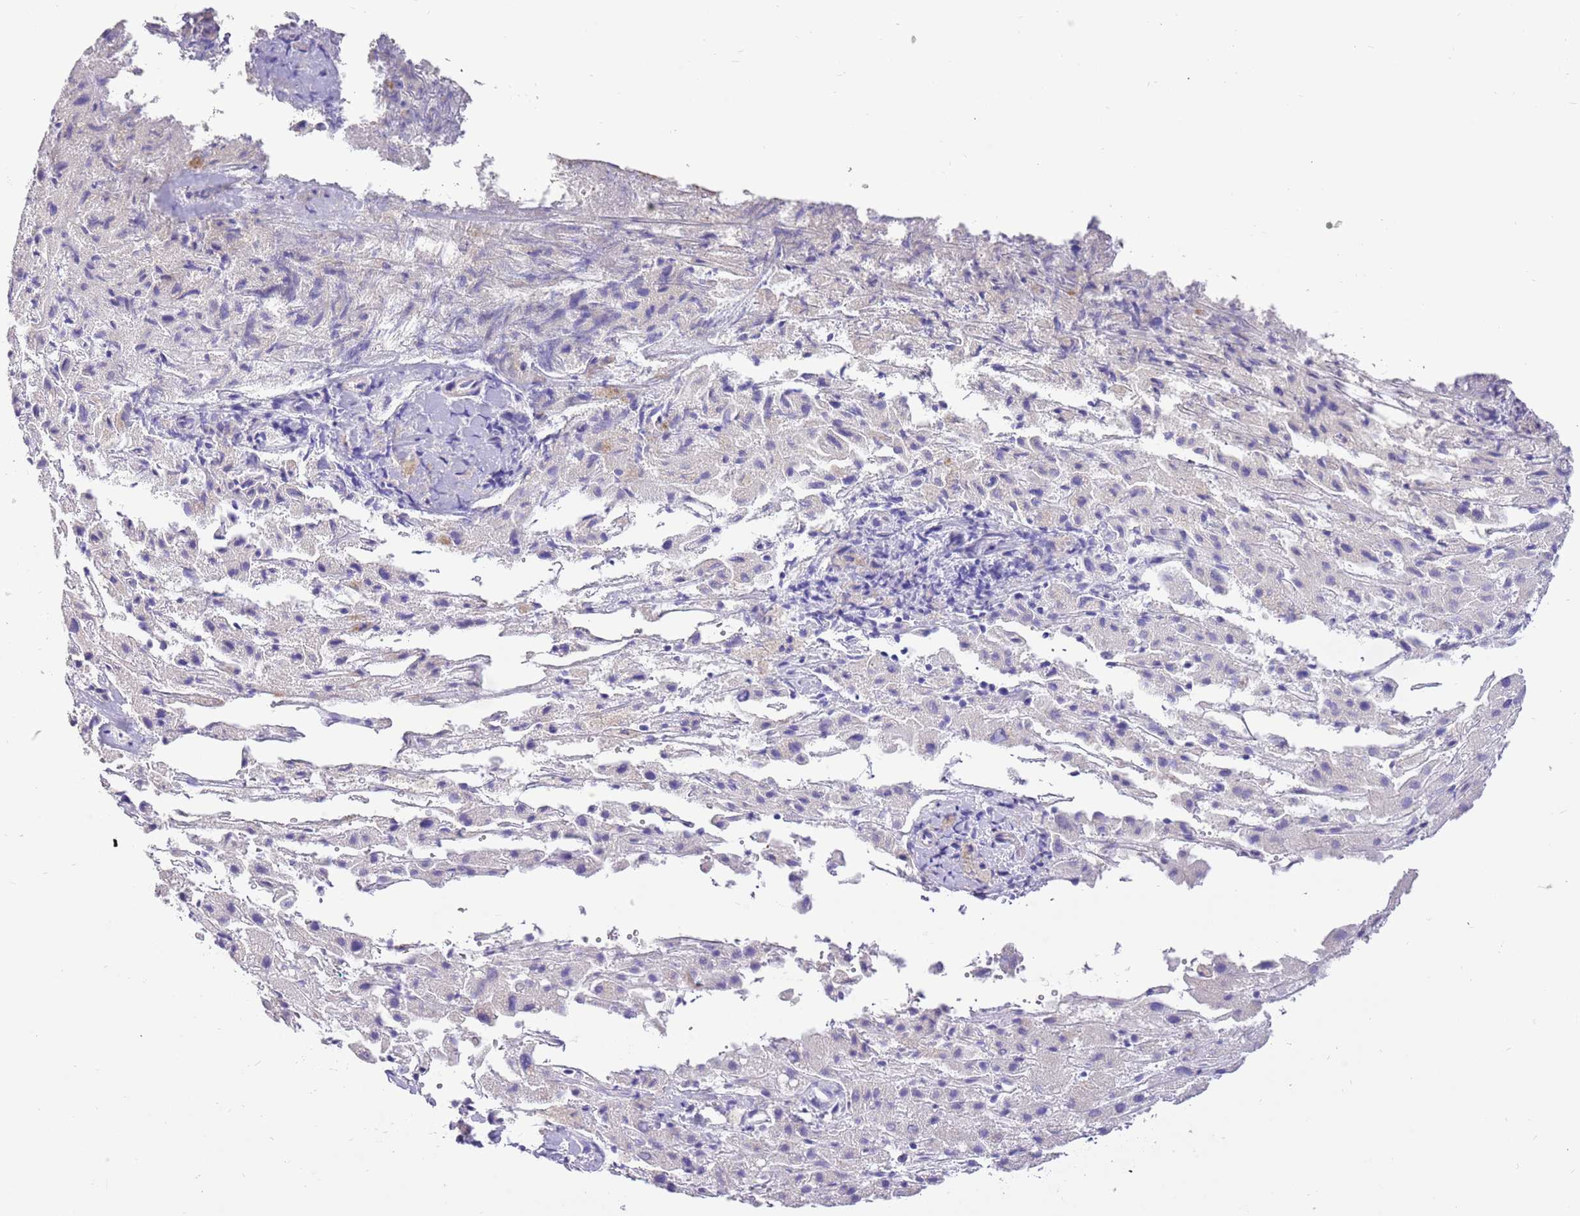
{"staining": {"intensity": "negative", "quantity": "none", "location": "none"}, "tissue": "liver cancer", "cell_type": "Tumor cells", "image_type": "cancer", "snomed": [{"axis": "morphology", "description": "Carcinoma, Hepatocellular, NOS"}, {"axis": "topography", "description": "Liver"}], "caption": "This is an immunohistochemistry histopathology image of human liver cancer. There is no staining in tumor cells.", "gene": "SERINC3", "patient": {"sex": "female", "age": 58}}